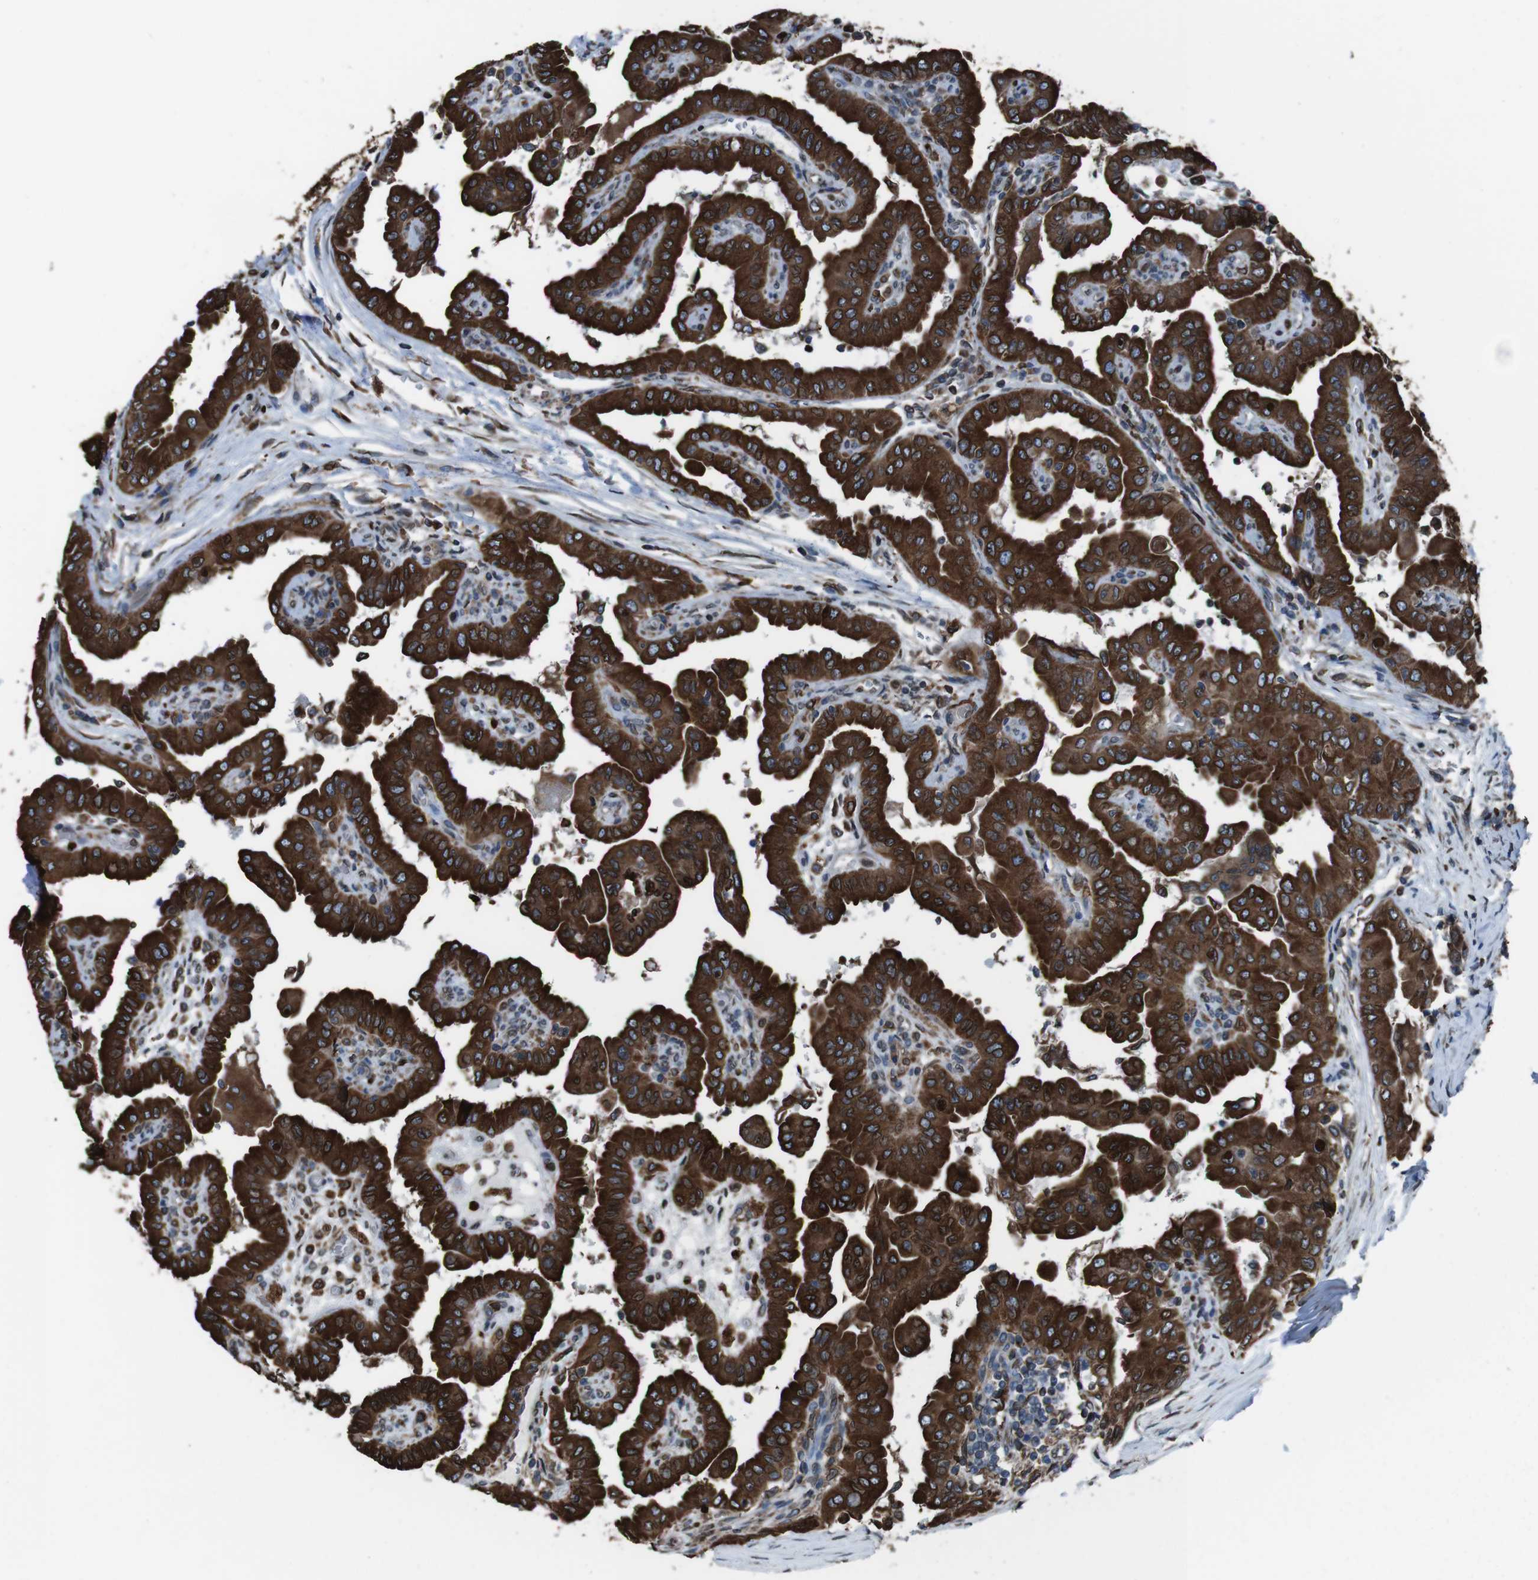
{"staining": {"intensity": "strong", "quantity": ">75%", "location": "cytoplasmic/membranous"}, "tissue": "thyroid cancer", "cell_type": "Tumor cells", "image_type": "cancer", "snomed": [{"axis": "morphology", "description": "Papillary adenocarcinoma, NOS"}, {"axis": "topography", "description": "Thyroid gland"}], "caption": "Human thyroid cancer (papillary adenocarcinoma) stained with a brown dye exhibits strong cytoplasmic/membranous positive positivity in approximately >75% of tumor cells.", "gene": "APMAP", "patient": {"sex": "male", "age": 33}}